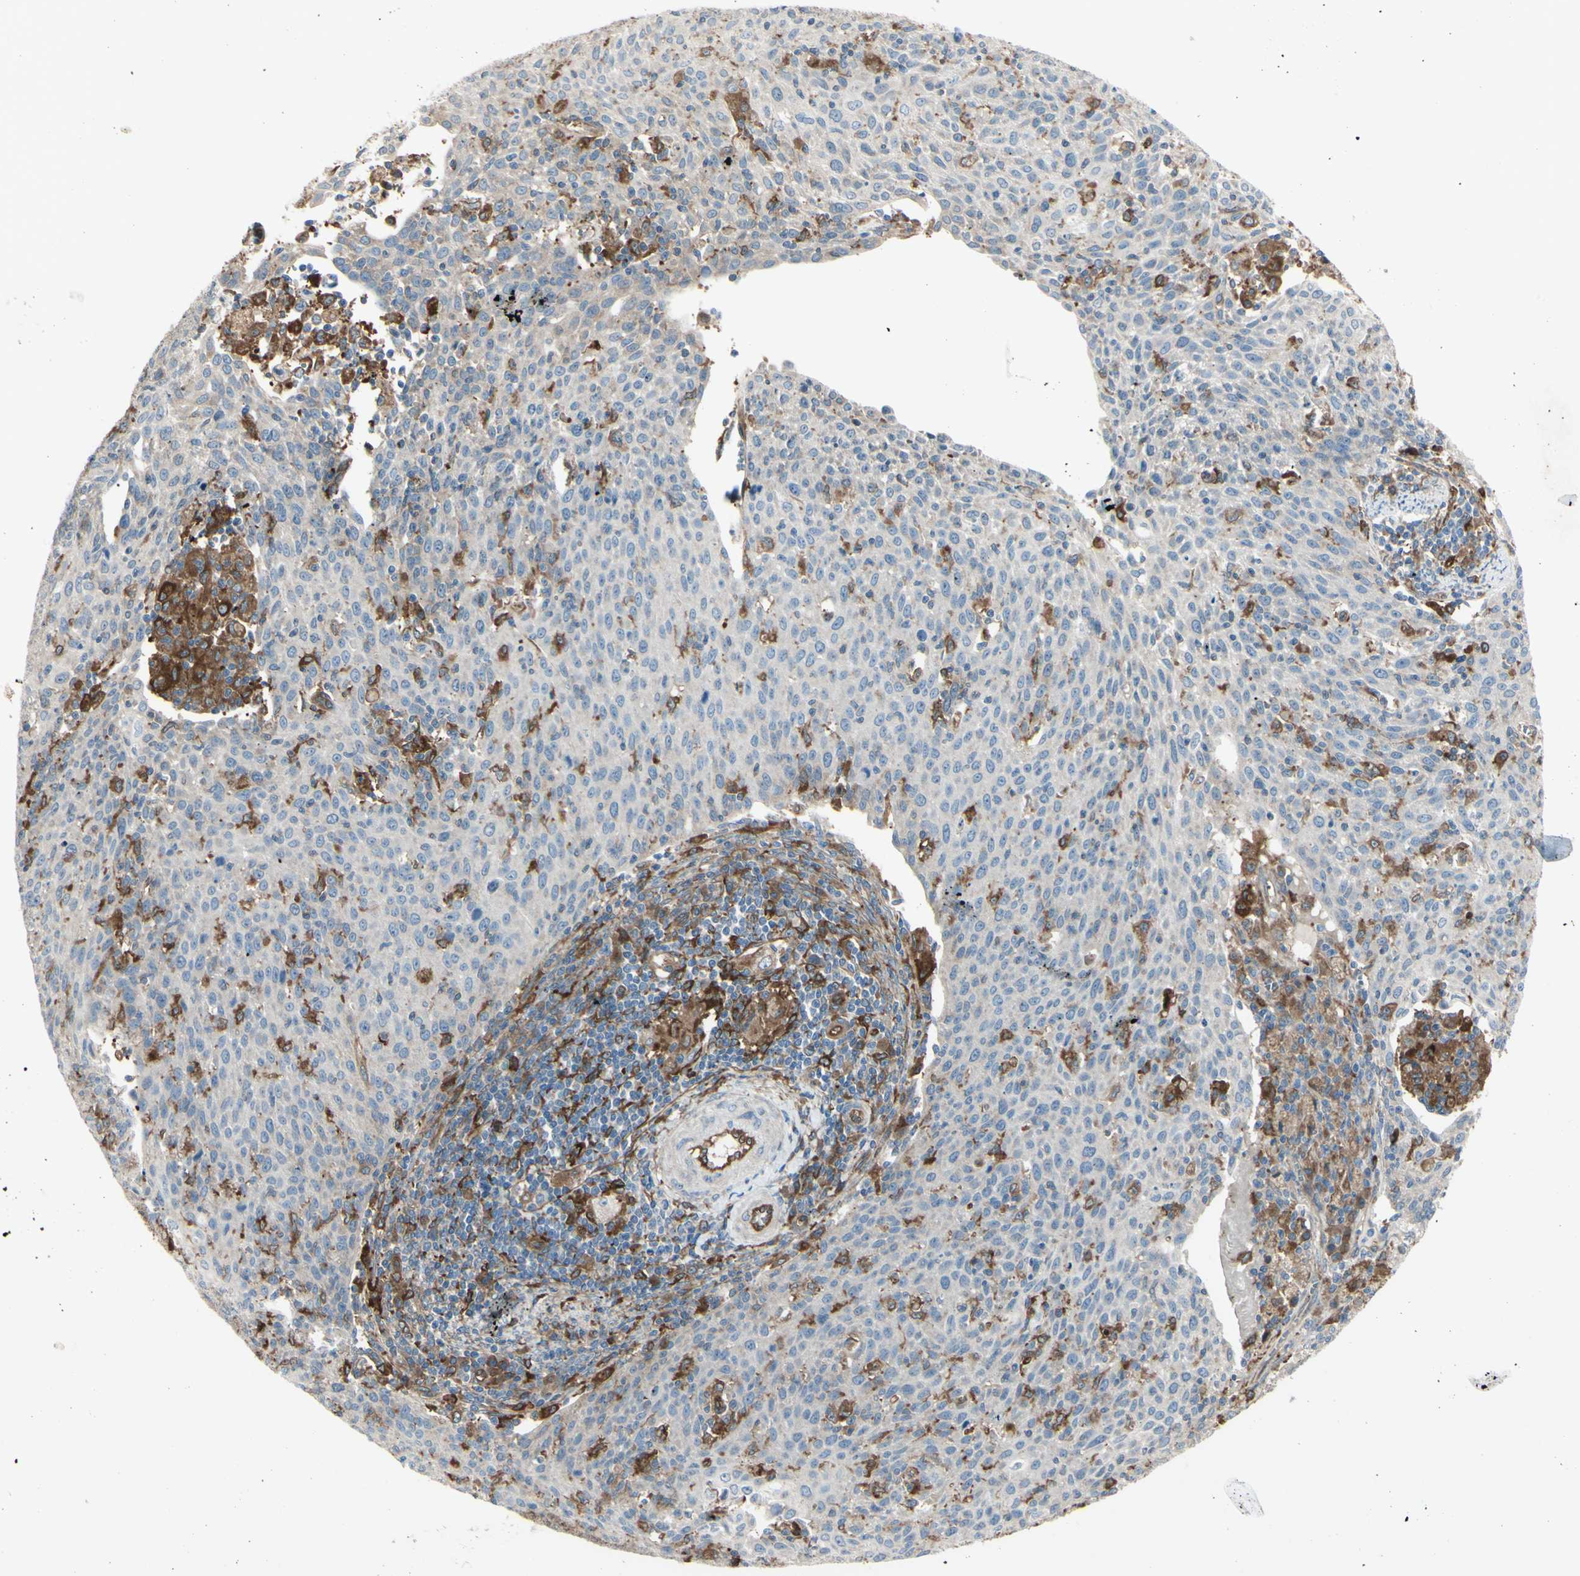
{"staining": {"intensity": "weak", "quantity": "<25%", "location": "cytoplasmic/membranous"}, "tissue": "cervical cancer", "cell_type": "Tumor cells", "image_type": "cancer", "snomed": [{"axis": "morphology", "description": "Squamous cell carcinoma, NOS"}, {"axis": "topography", "description": "Cervix"}], "caption": "Tumor cells show no significant positivity in squamous cell carcinoma (cervical). The staining was performed using DAB to visualize the protein expression in brown, while the nuclei were stained in blue with hematoxylin (Magnification: 20x).", "gene": "IGSF9B", "patient": {"sex": "female", "age": 38}}